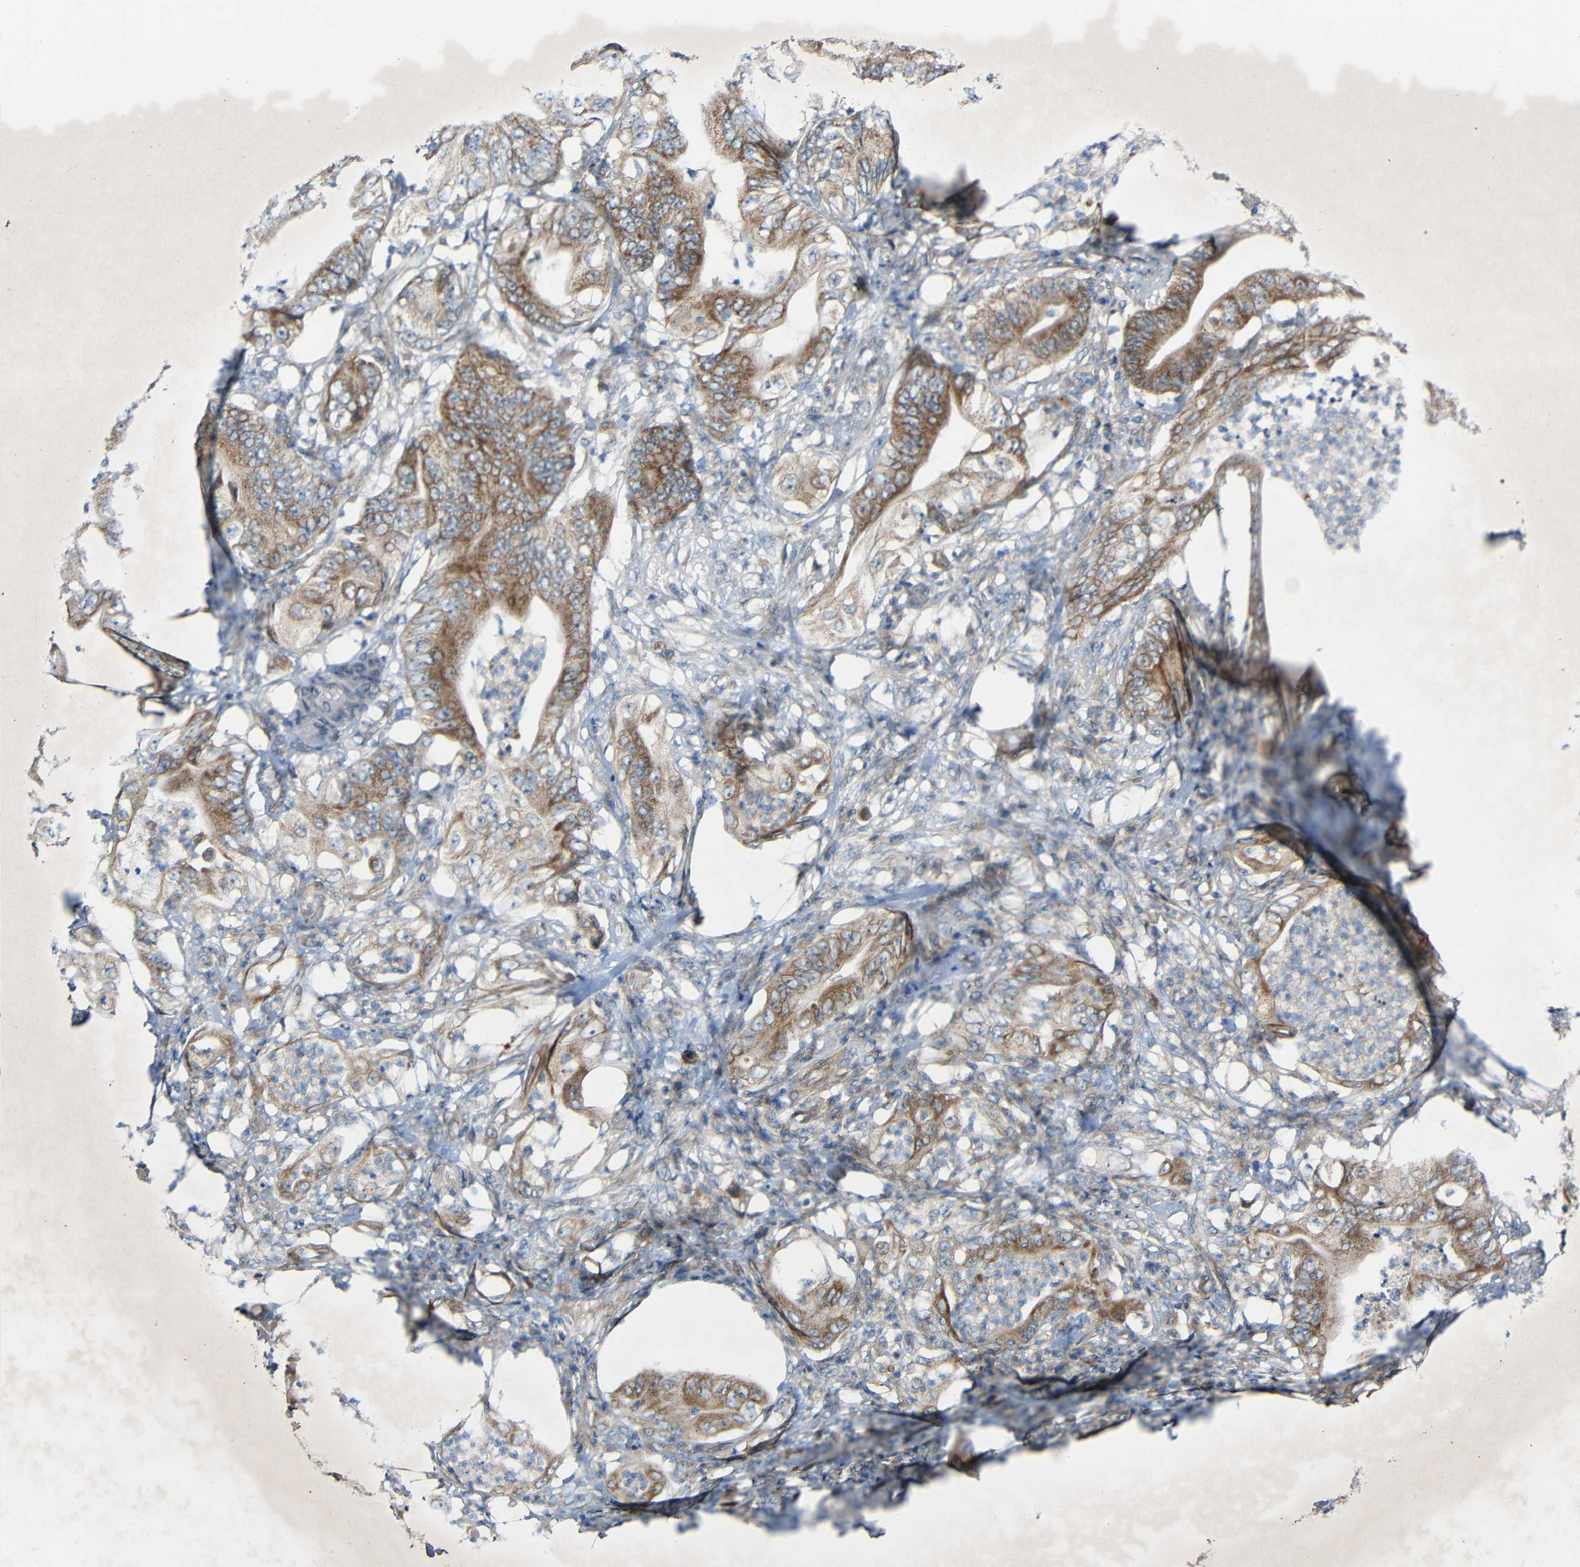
{"staining": {"intensity": "moderate", "quantity": "<25%", "location": "cytoplasmic/membranous"}, "tissue": "stomach cancer", "cell_type": "Tumor cells", "image_type": "cancer", "snomed": [{"axis": "morphology", "description": "Adenocarcinoma, NOS"}, {"axis": "topography", "description": "Stomach"}], "caption": "Immunohistochemical staining of human stomach cancer (adenocarcinoma) reveals low levels of moderate cytoplasmic/membranous staining in approximately <25% of tumor cells. Immunohistochemistry stains the protein in brown and the nuclei are stained blue.", "gene": "TMEM25", "patient": {"sex": "female", "age": 73}}